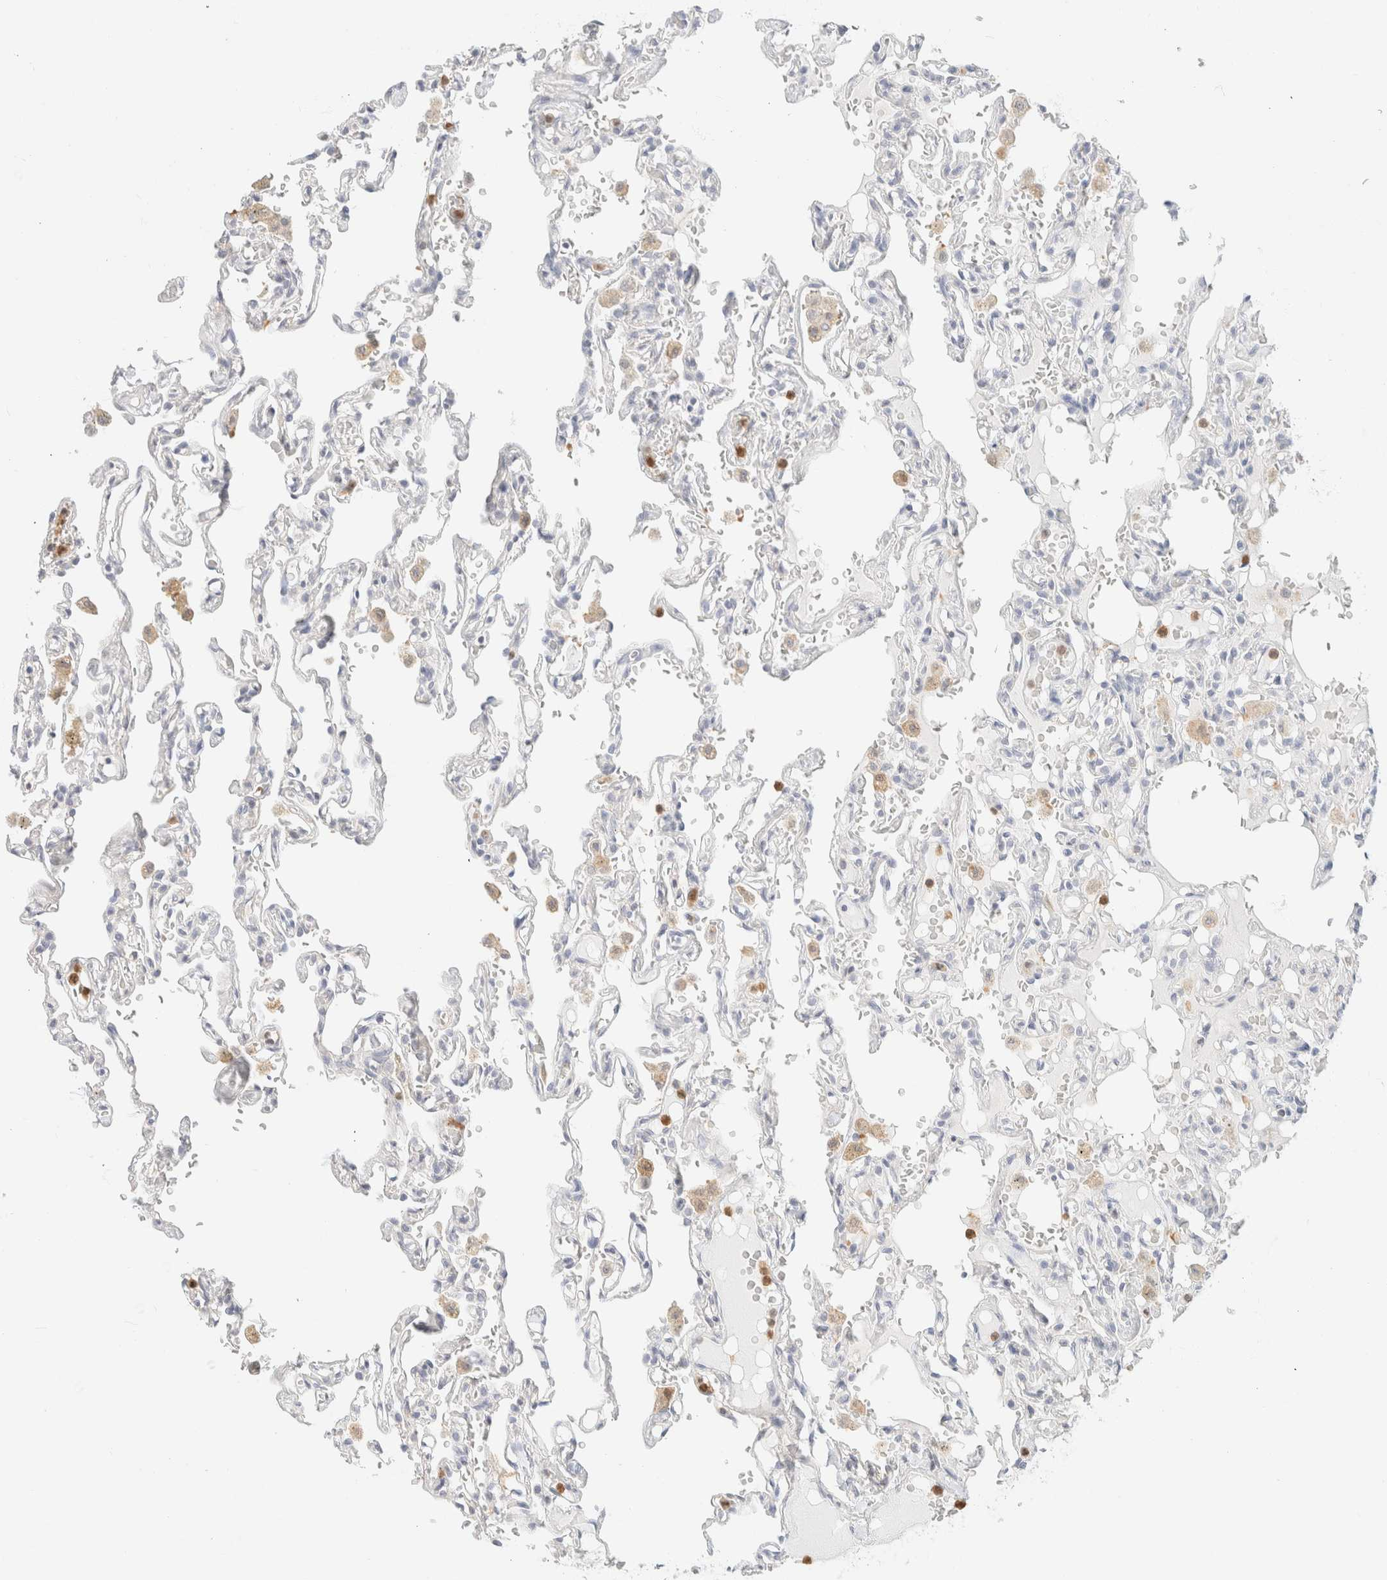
{"staining": {"intensity": "negative", "quantity": "none", "location": "none"}, "tissue": "lung", "cell_type": "Alveolar cells", "image_type": "normal", "snomed": [{"axis": "morphology", "description": "Normal tissue, NOS"}, {"axis": "topography", "description": "Lung"}], "caption": "Immunohistochemistry (IHC) of unremarkable human lung exhibits no expression in alveolar cells. The staining was performed using DAB (3,3'-diaminobenzidine) to visualize the protein expression in brown, while the nuclei were stained in blue with hematoxylin (Magnification: 20x).", "gene": "GPI", "patient": {"sex": "male", "age": 21}}